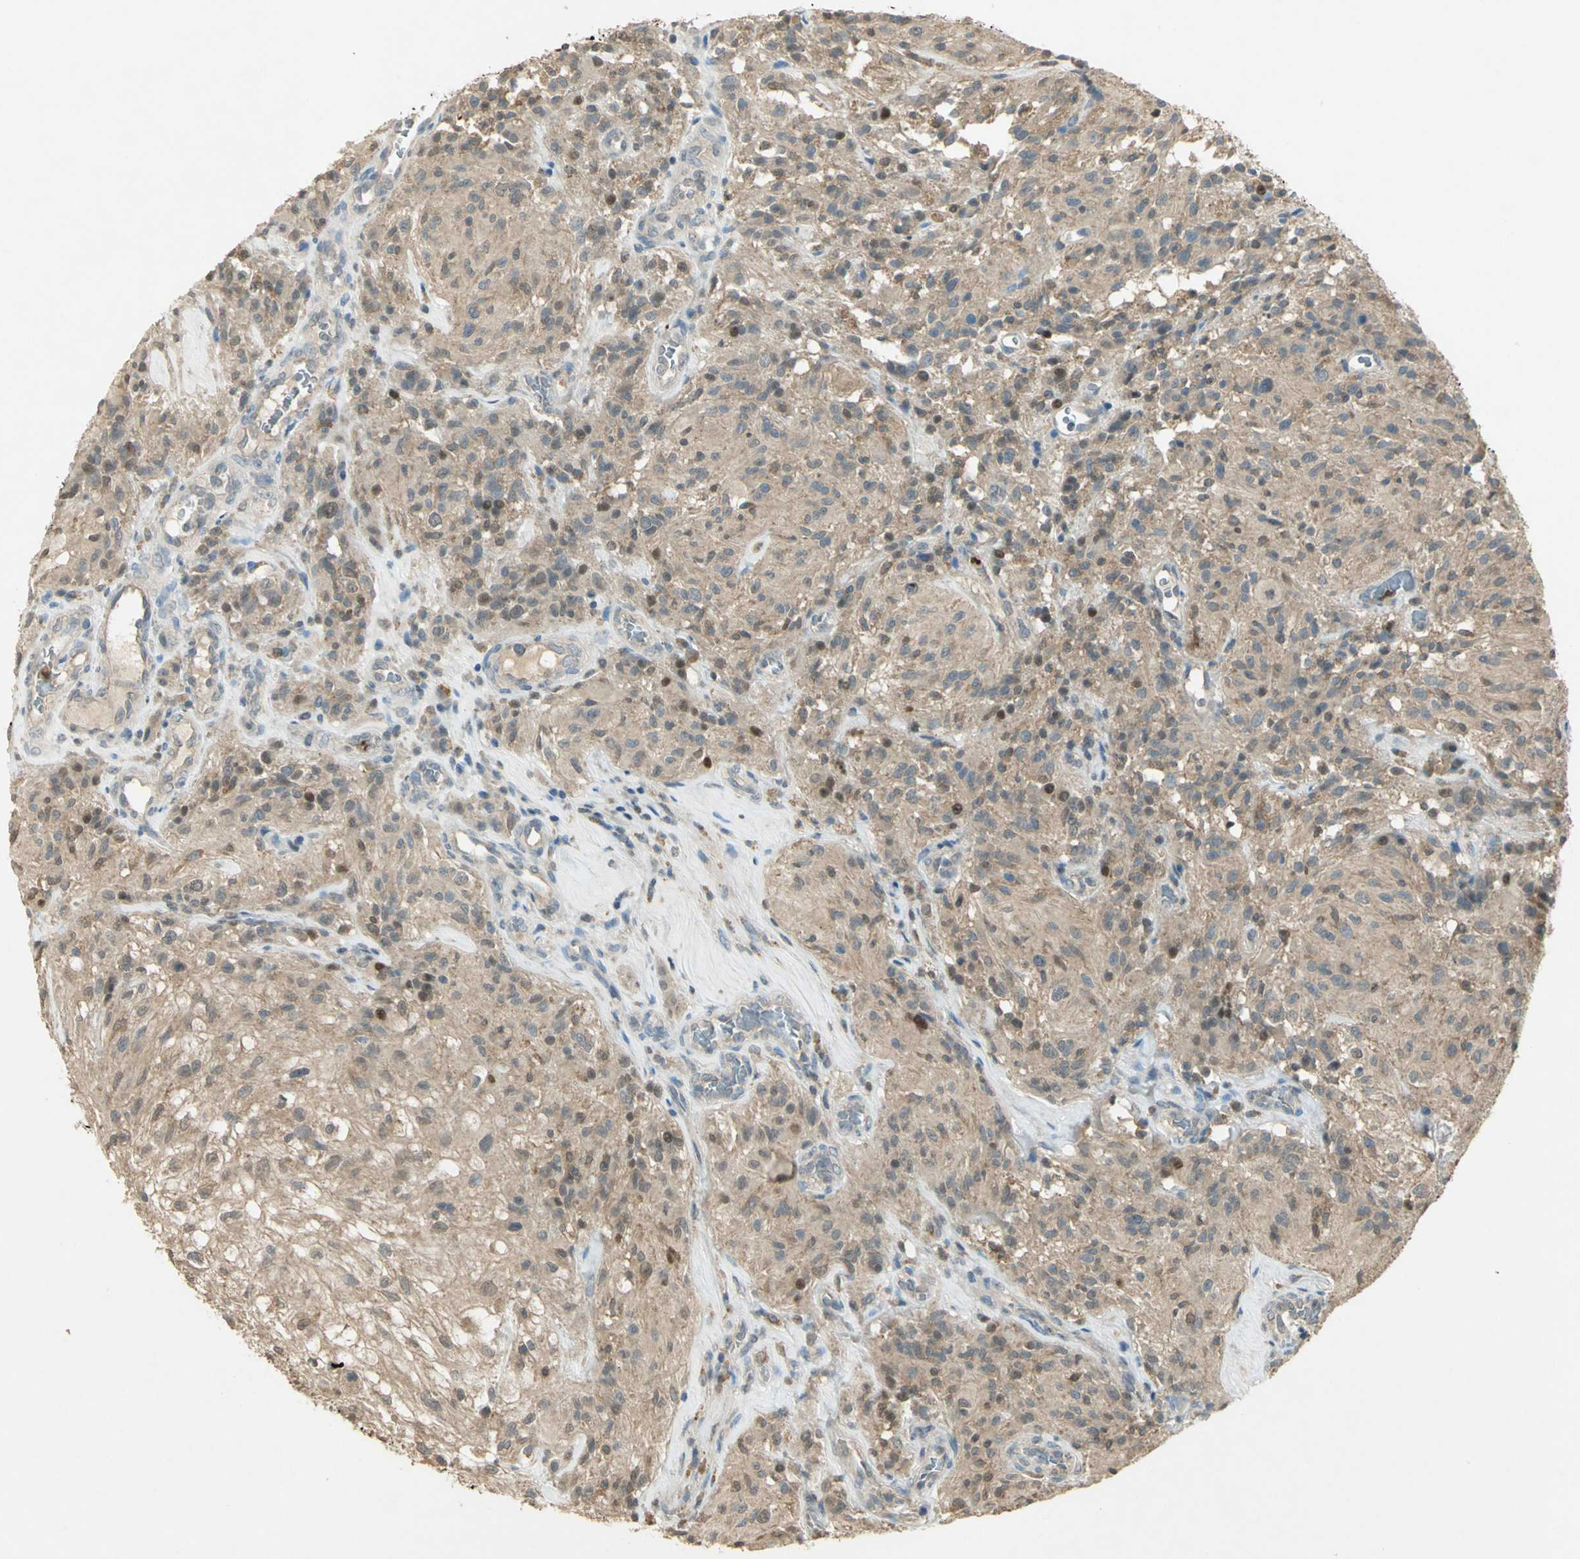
{"staining": {"intensity": "weak", "quantity": ">75%", "location": "cytoplasmic/membranous,nuclear"}, "tissue": "glioma", "cell_type": "Tumor cells", "image_type": "cancer", "snomed": [{"axis": "morphology", "description": "Normal tissue, NOS"}, {"axis": "morphology", "description": "Glioma, malignant, High grade"}, {"axis": "topography", "description": "Cerebral cortex"}], "caption": "Tumor cells exhibit low levels of weak cytoplasmic/membranous and nuclear staining in about >75% of cells in glioma. The staining was performed using DAB, with brown indicating positive protein expression. Nuclei are stained blue with hematoxylin.", "gene": "BIRC2", "patient": {"sex": "male", "age": 56}}